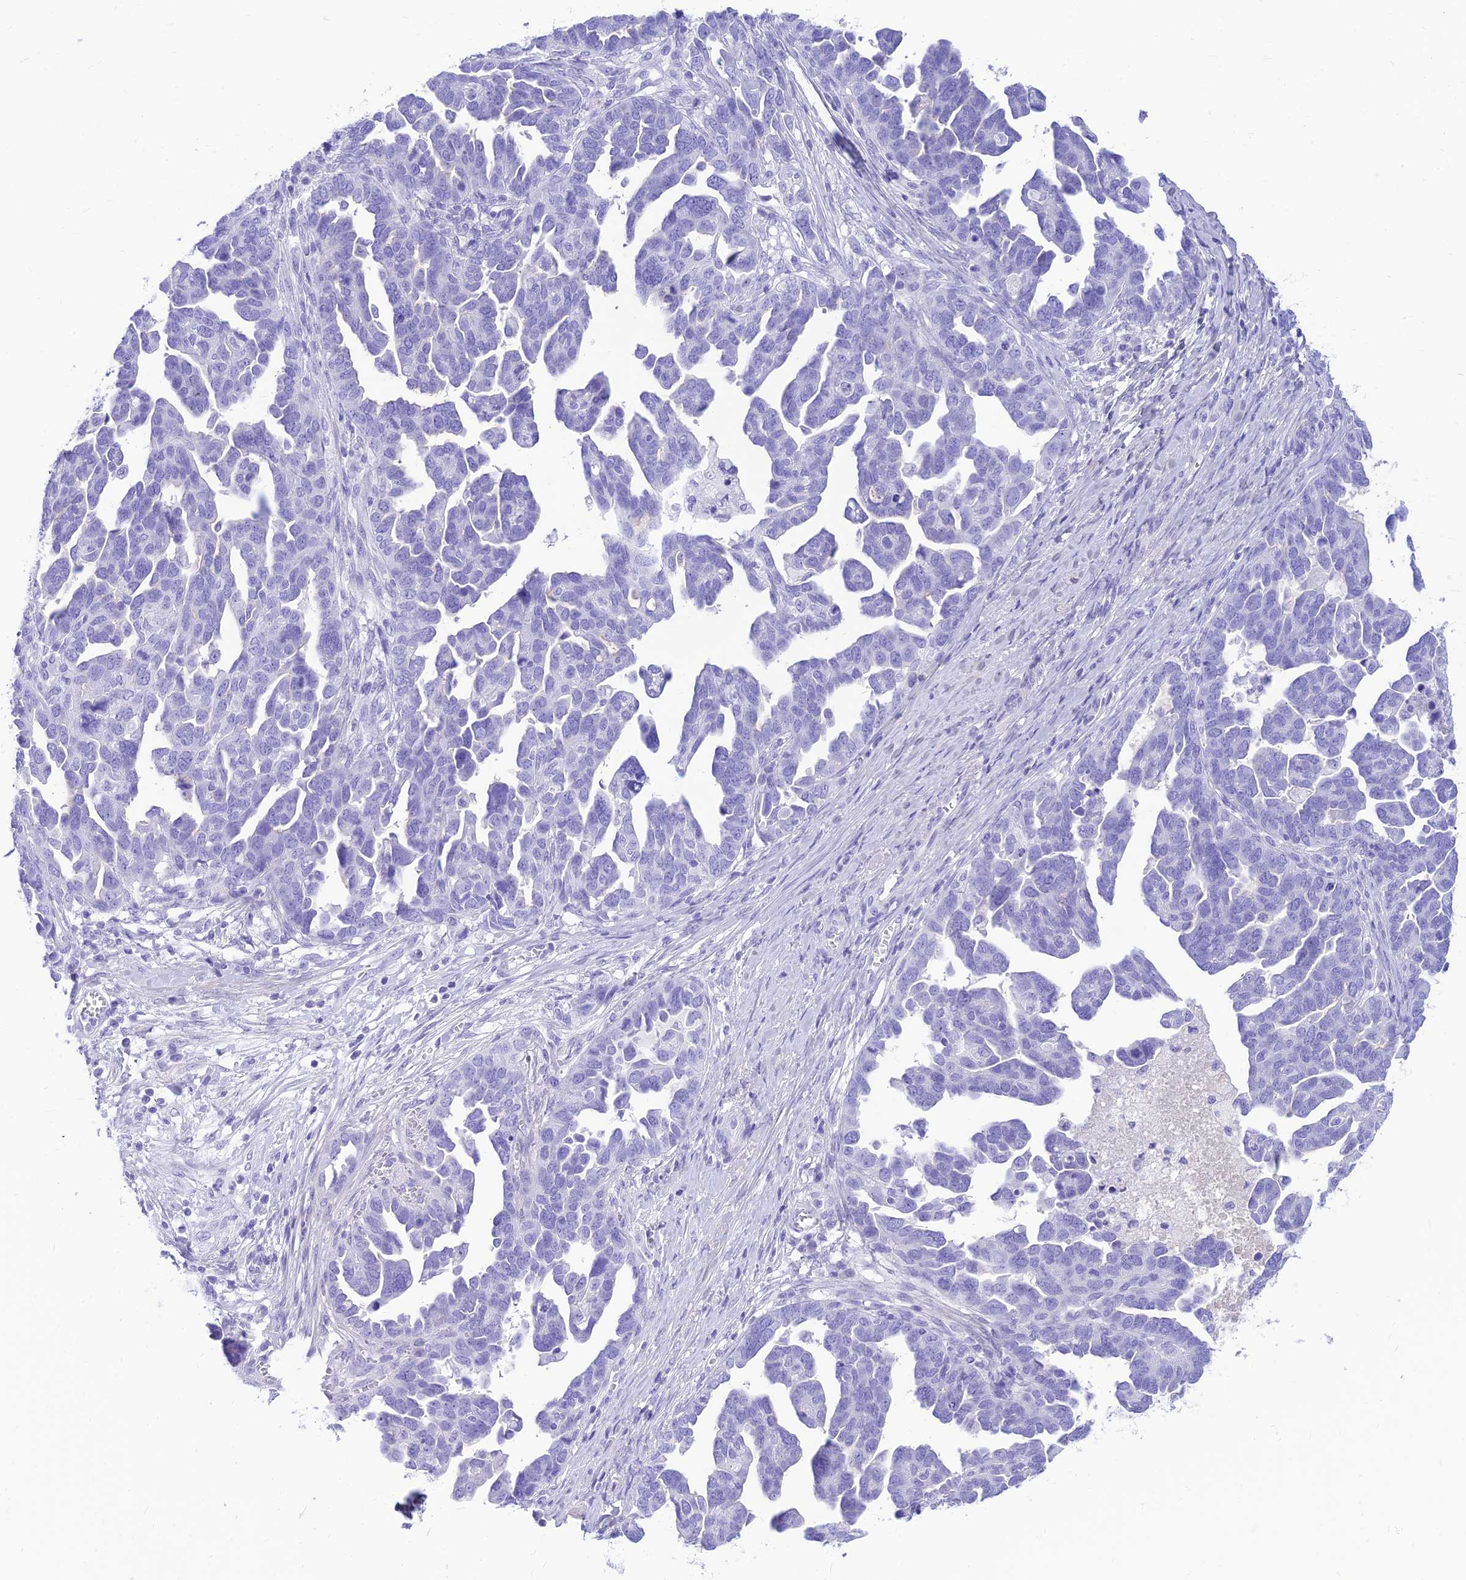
{"staining": {"intensity": "negative", "quantity": "none", "location": "none"}, "tissue": "ovarian cancer", "cell_type": "Tumor cells", "image_type": "cancer", "snomed": [{"axis": "morphology", "description": "Cystadenocarcinoma, serous, NOS"}, {"axis": "topography", "description": "Ovary"}], "caption": "This photomicrograph is of ovarian serous cystadenocarcinoma stained with immunohistochemistry to label a protein in brown with the nuclei are counter-stained blue. There is no expression in tumor cells.", "gene": "PRNP", "patient": {"sex": "female", "age": 54}}